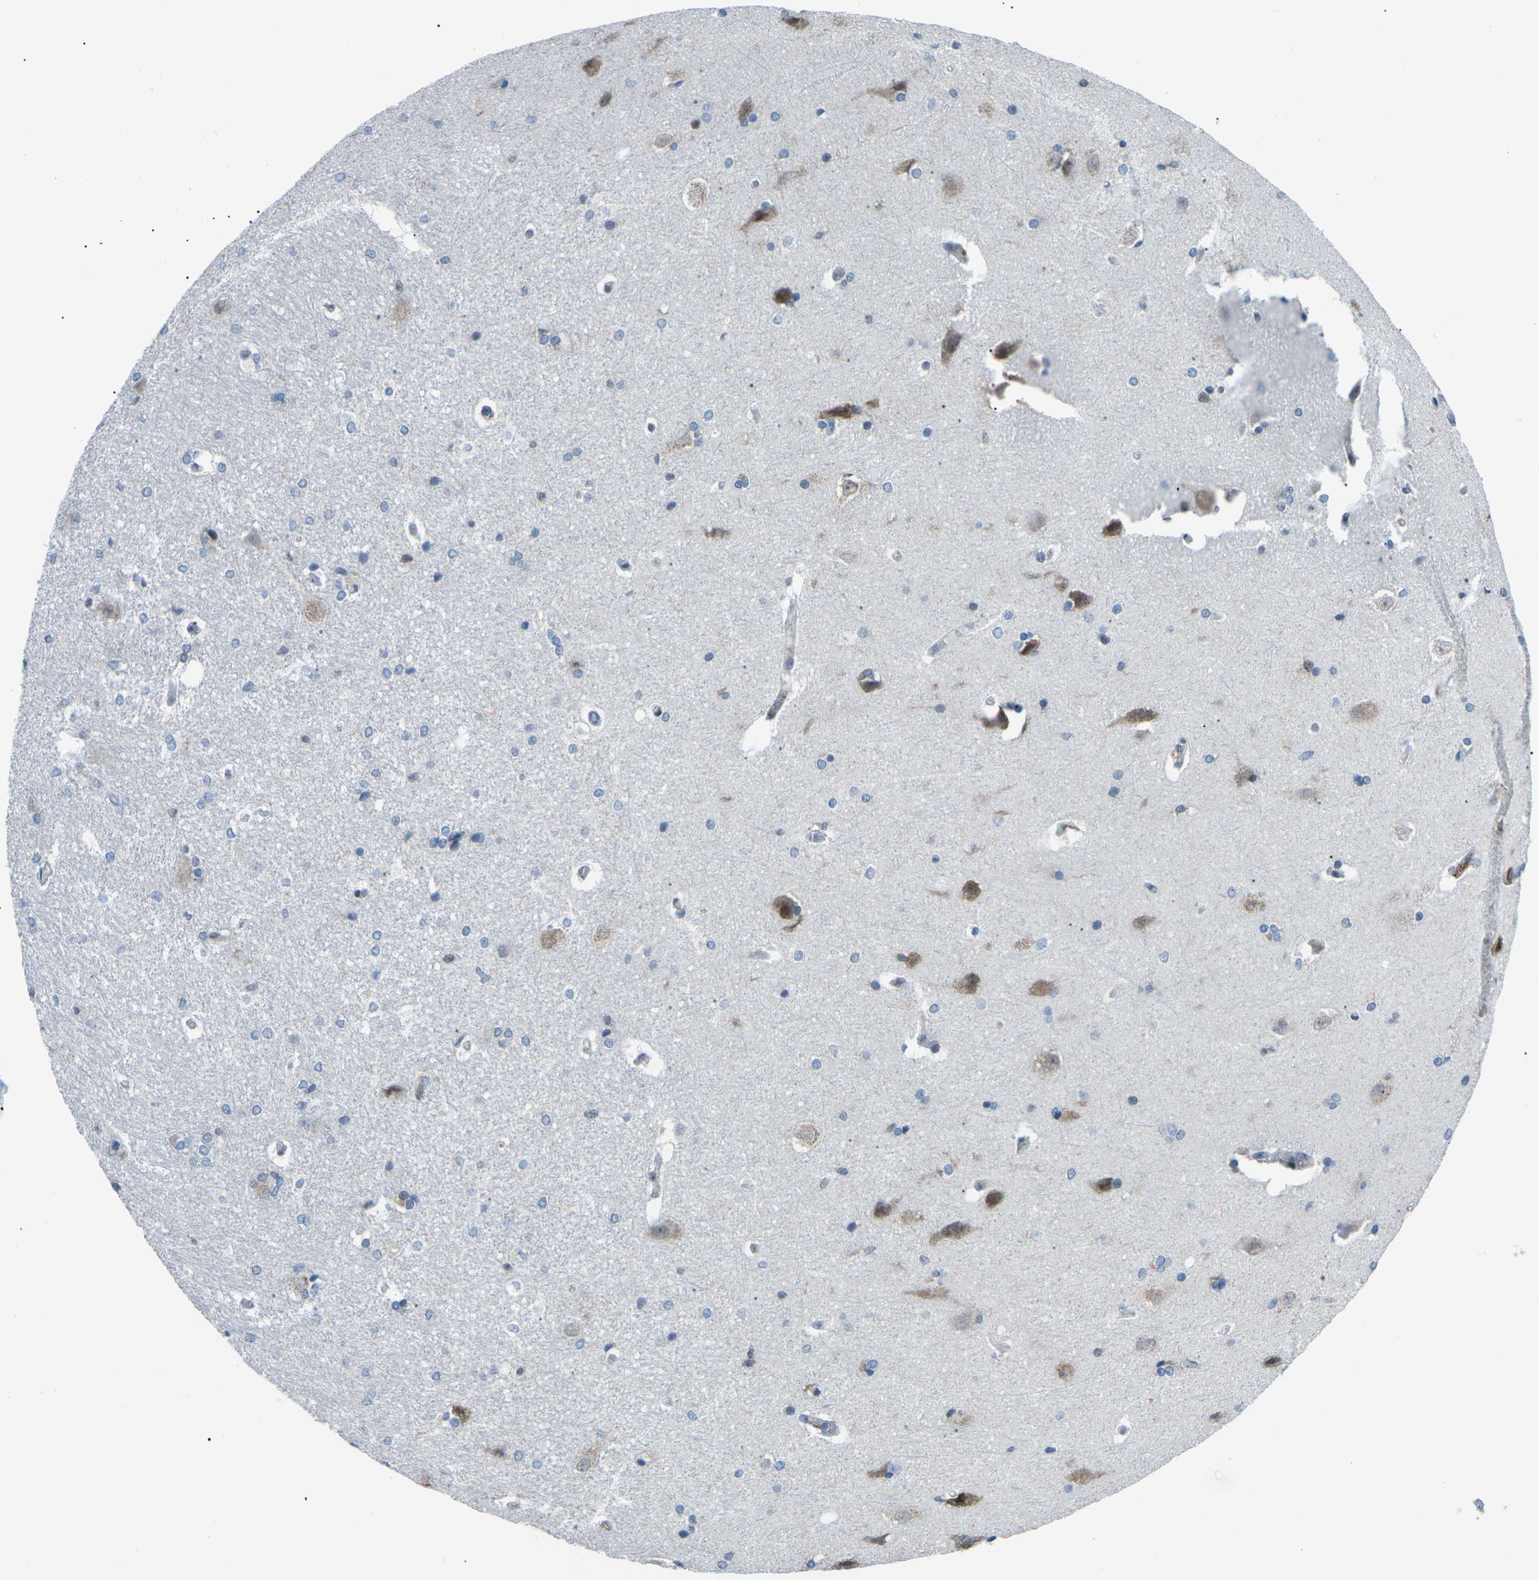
{"staining": {"intensity": "weak", "quantity": "<25%", "location": "nuclear"}, "tissue": "hippocampus", "cell_type": "Glial cells", "image_type": "normal", "snomed": [{"axis": "morphology", "description": "Normal tissue, NOS"}, {"axis": "topography", "description": "Hippocampus"}], "caption": "Immunohistochemical staining of normal human hippocampus displays no significant staining in glial cells. (Immunohistochemistry, brightfield microscopy, high magnification).", "gene": "MBNL1", "patient": {"sex": "female", "age": 19}}